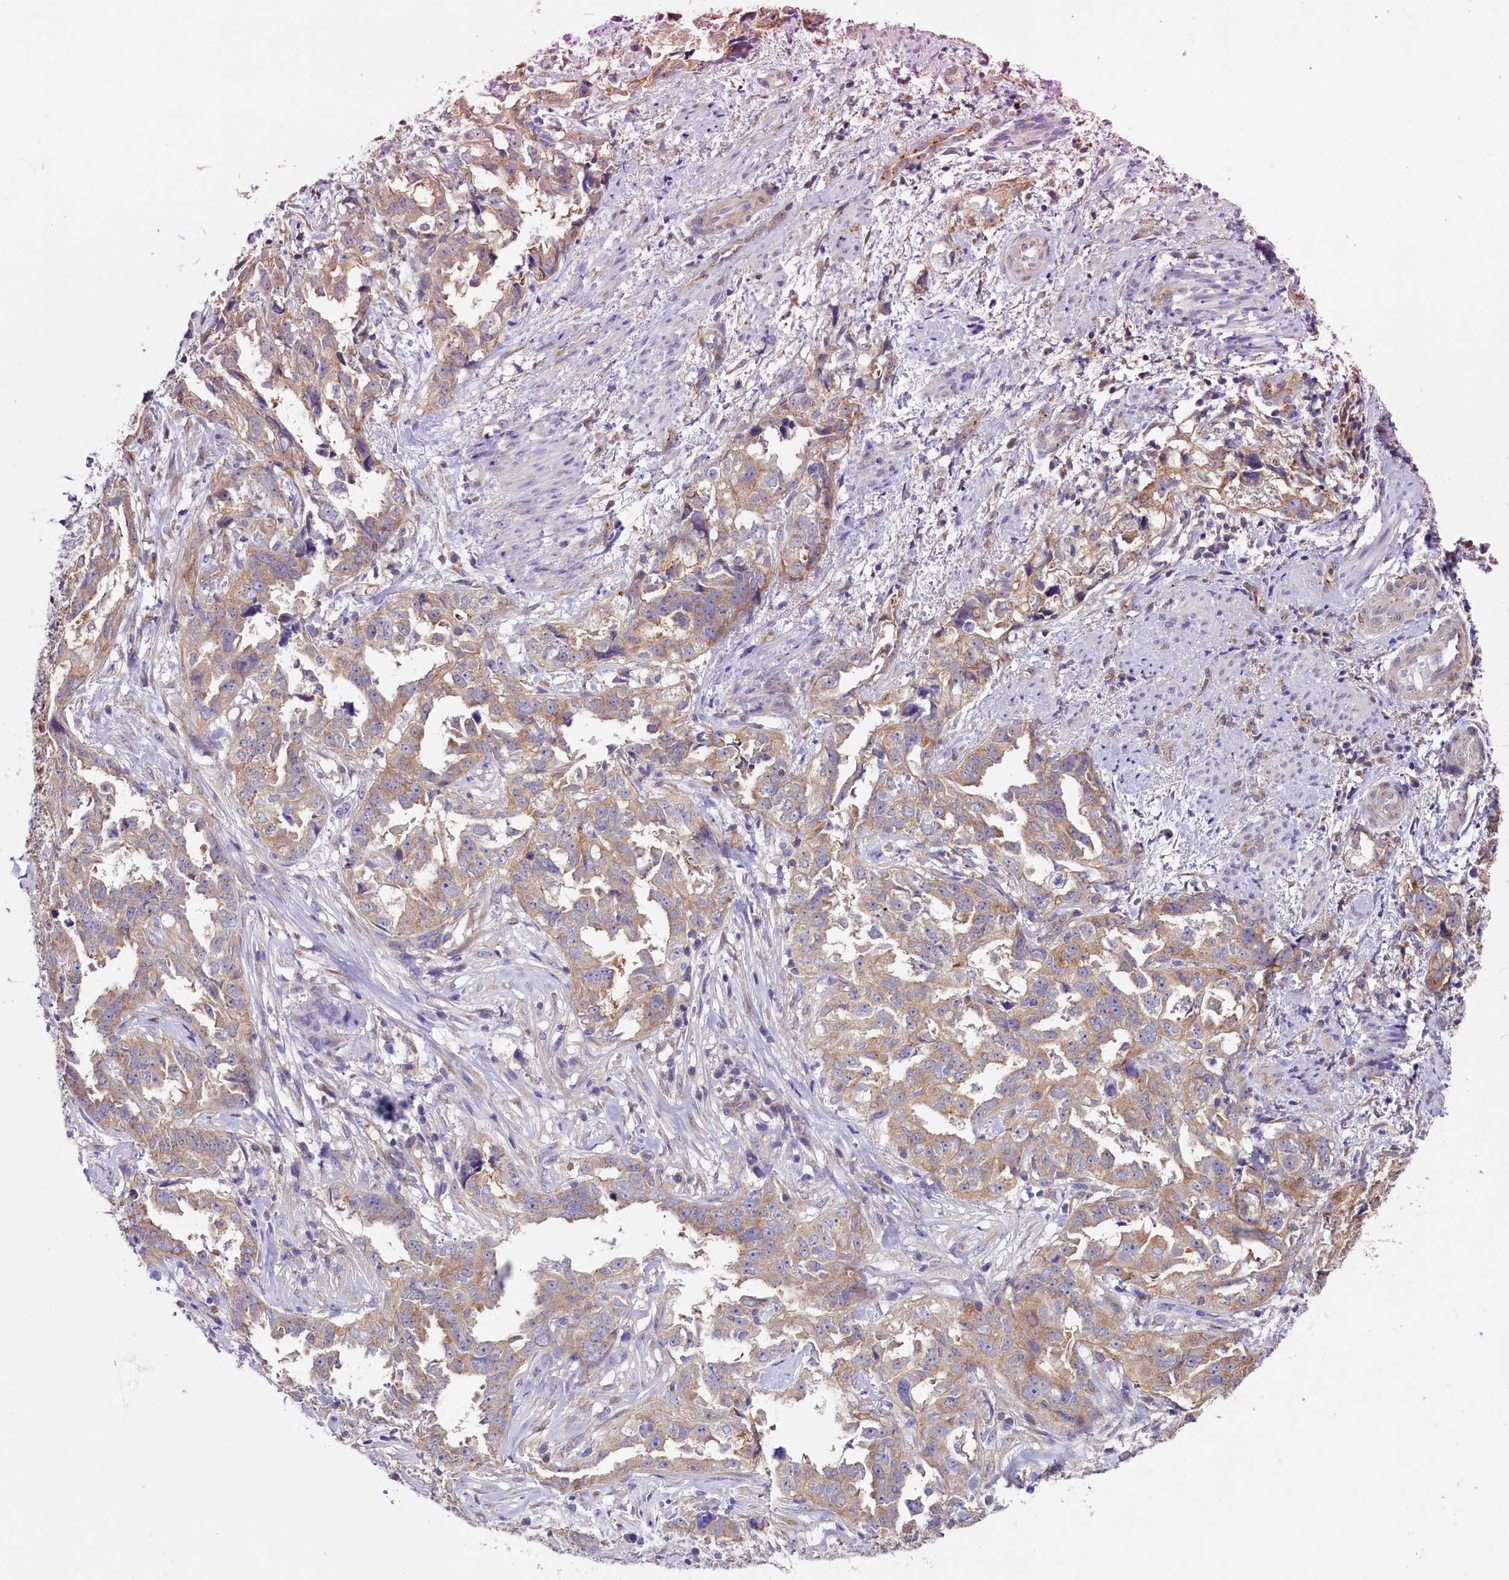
{"staining": {"intensity": "weak", "quantity": ">75%", "location": "cytoplasmic/membranous"}, "tissue": "endometrial cancer", "cell_type": "Tumor cells", "image_type": "cancer", "snomed": [{"axis": "morphology", "description": "Adenocarcinoma, NOS"}, {"axis": "topography", "description": "Endometrium"}], "caption": "A high-resolution histopathology image shows IHC staining of adenocarcinoma (endometrial), which demonstrates weak cytoplasmic/membranous positivity in about >75% of tumor cells.", "gene": "GPR21", "patient": {"sex": "female", "age": 65}}